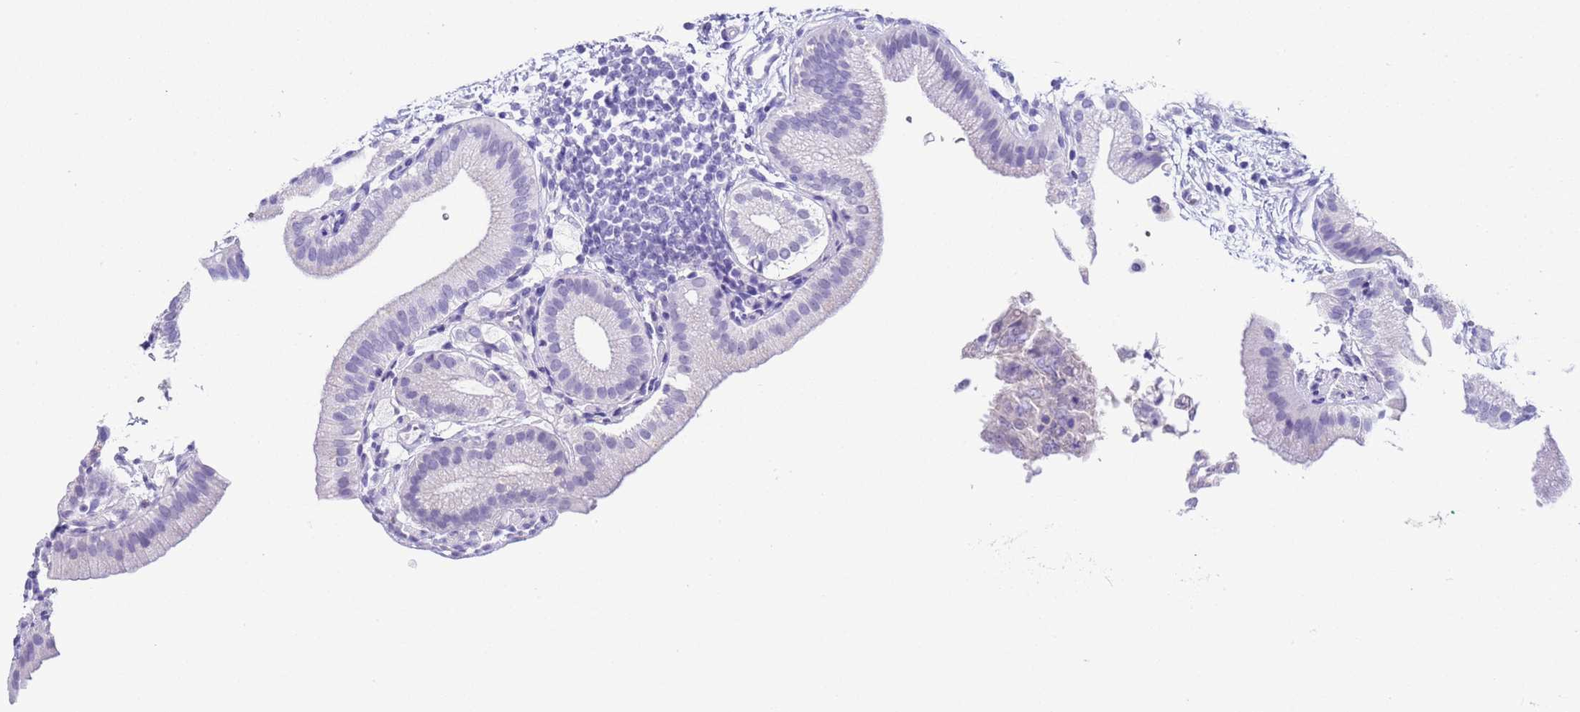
{"staining": {"intensity": "negative", "quantity": "none", "location": "none"}, "tissue": "gallbladder", "cell_type": "Glandular cells", "image_type": "normal", "snomed": [{"axis": "morphology", "description": "Normal tissue, NOS"}, {"axis": "topography", "description": "Gallbladder"}], "caption": "Glandular cells show no significant staining in unremarkable gallbladder. Nuclei are stained in blue.", "gene": "CKM", "patient": {"sex": "male", "age": 55}}